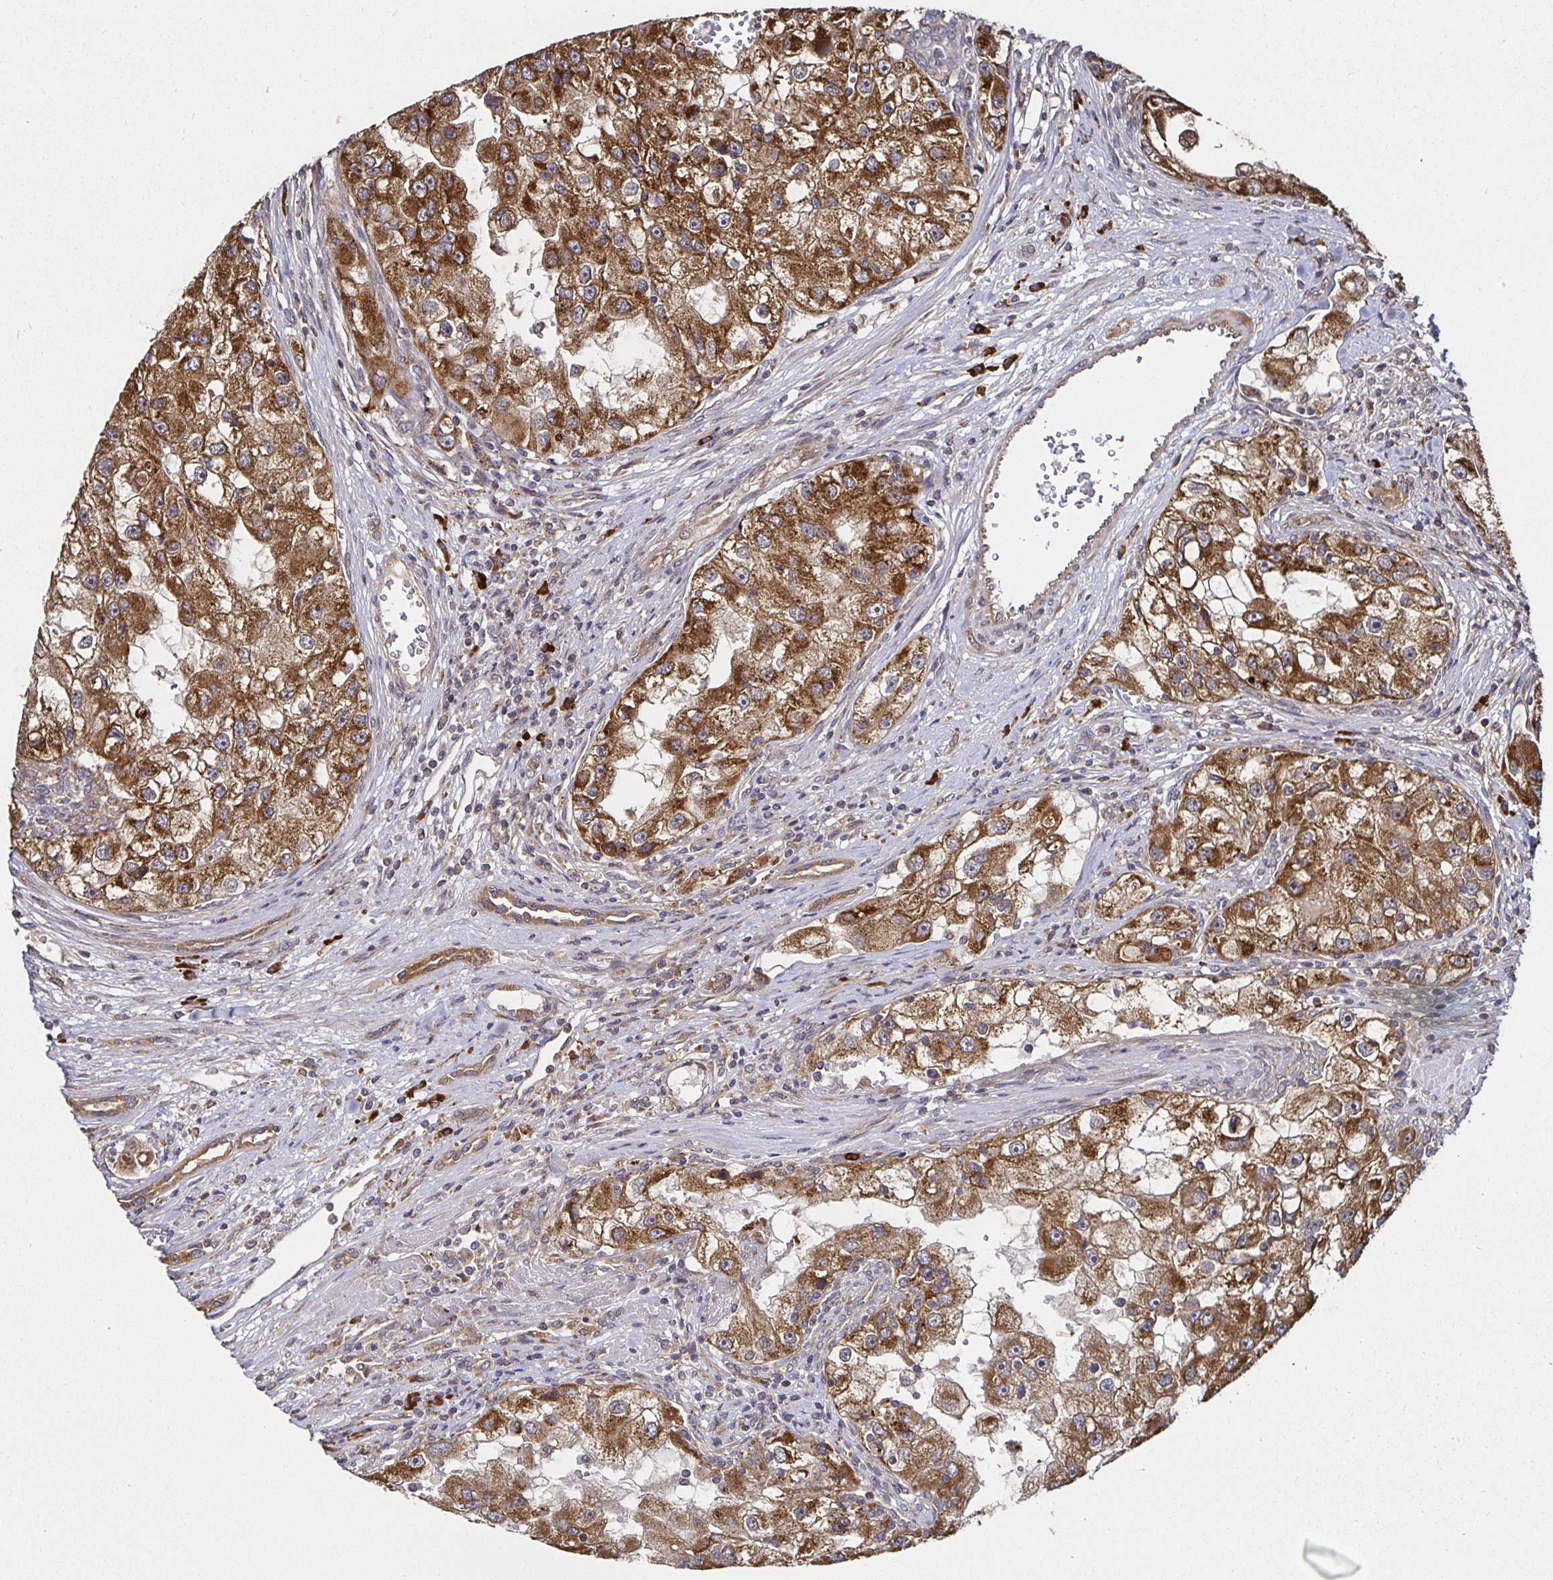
{"staining": {"intensity": "strong", "quantity": ">75%", "location": "cytoplasmic/membranous"}, "tissue": "renal cancer", "cell_type": "Tumor cells", "image_type": "cancer", "snomed": [{"axis": "morphology", "description": "Adenocarcinoma, NOS"}, {"axis": "topography", "description": "Kidney"}], "caption": "A brown stain highlights strong cytoplasmic/membranous expression of a protein in renal cancer tumor cells. (Stains: DAB (3,3'-diaminobenzidine) in brown, nuclei in blue, Microscopy: brightfield microscopy at high magnification).", "gene": "MLST8", "patient": {"sex": "male", "age": 63}}